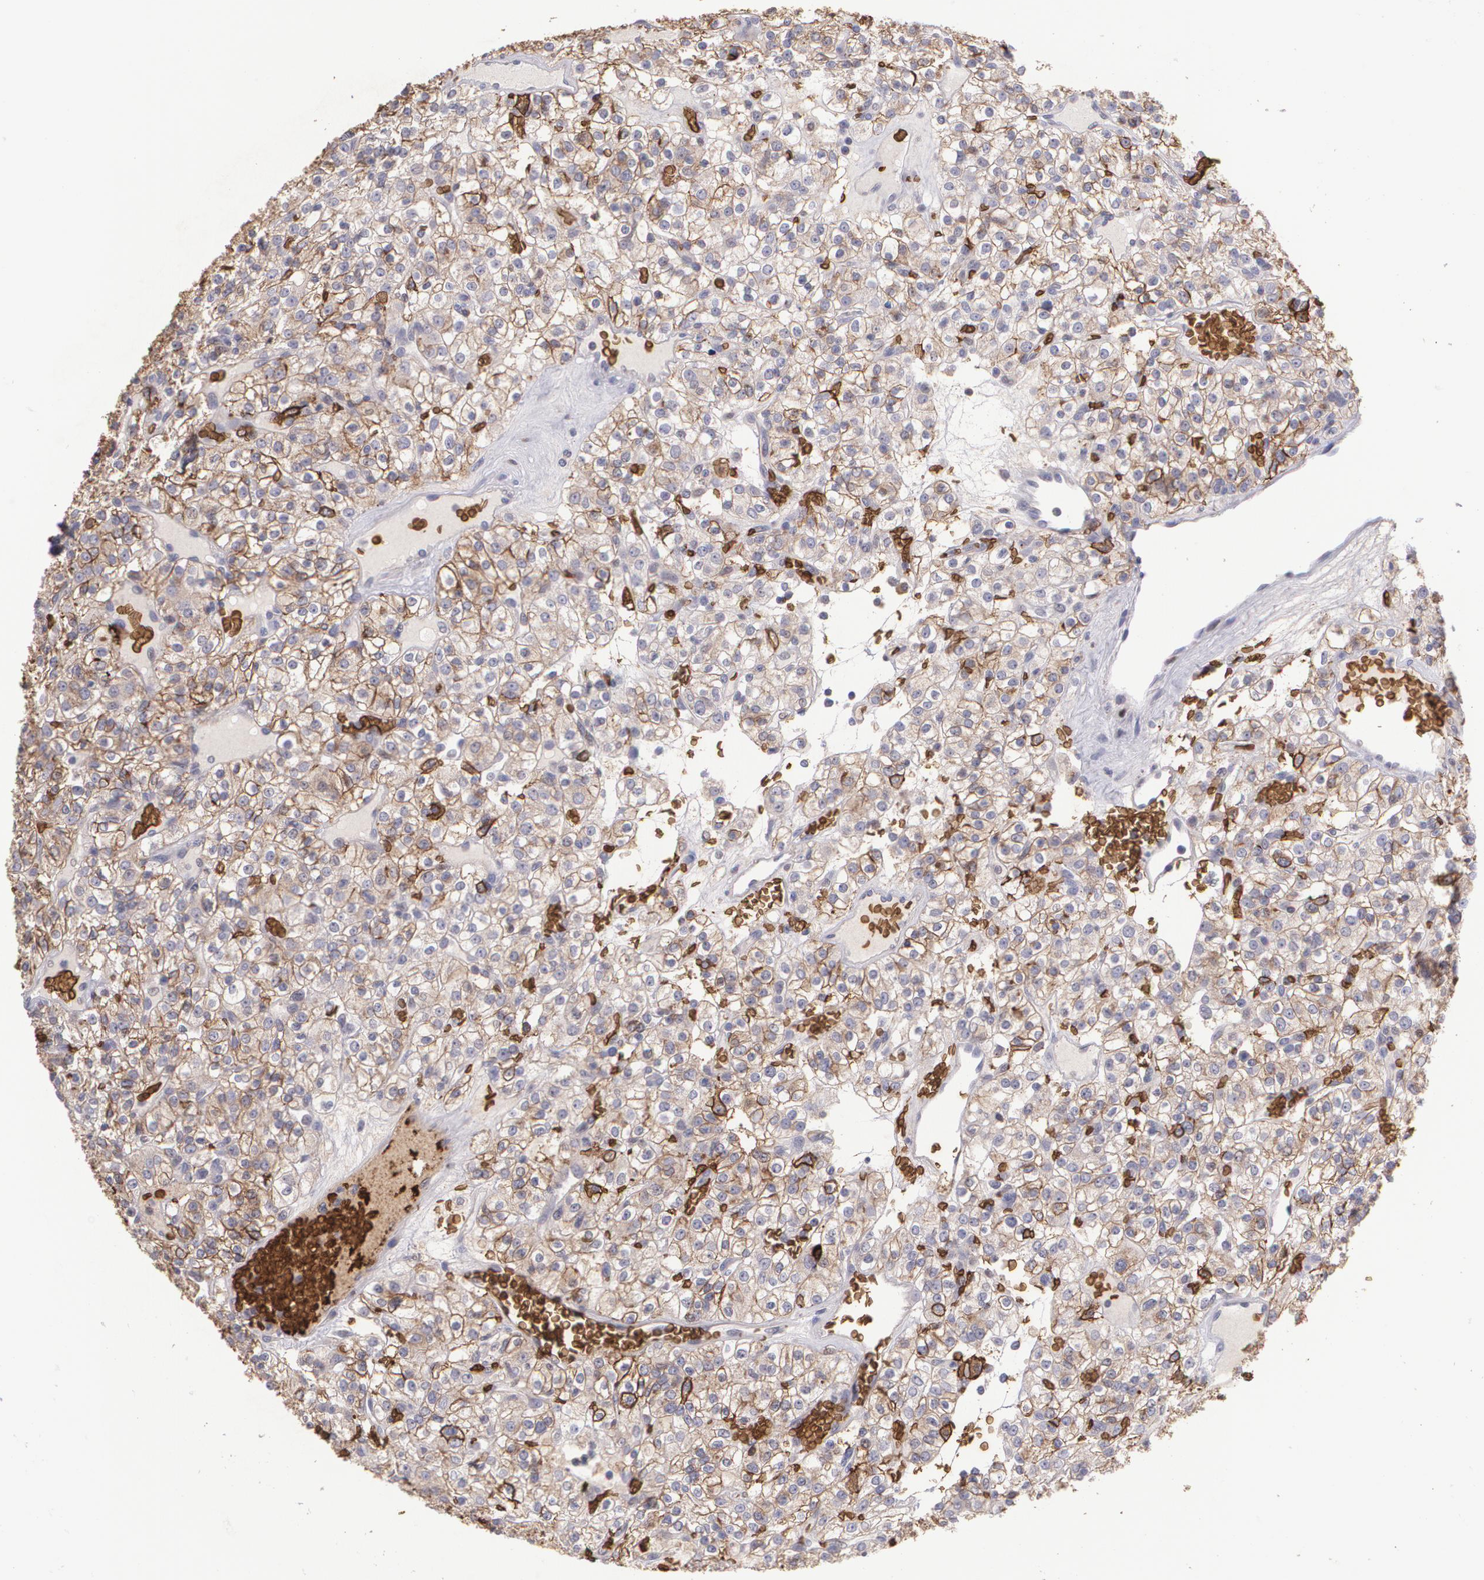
{"staining": {"intensity": "strong", "quantity": ">75%", "location": "cytoplasmic/membranous"}, "tissue": "renal cancer", "cell_type": "Tumor cells", "image_type": "cancer", "snomed": [{"axis": "morphology", "description": "Normal tissue, NOS"}, {"axis": "morphology", "description": "Adenocarcinoma, NOS"}, {"axis": "topography", "description": "Kidney"}], "caption": "DAB immunohistochemical staining of adenocarcinoma (renal) displays strong cytoplasmic/membranous protein staining in about >75% of tumor cells.", "gene": "SLC2A1", "patient": {"sex": "female", "age": 72}}